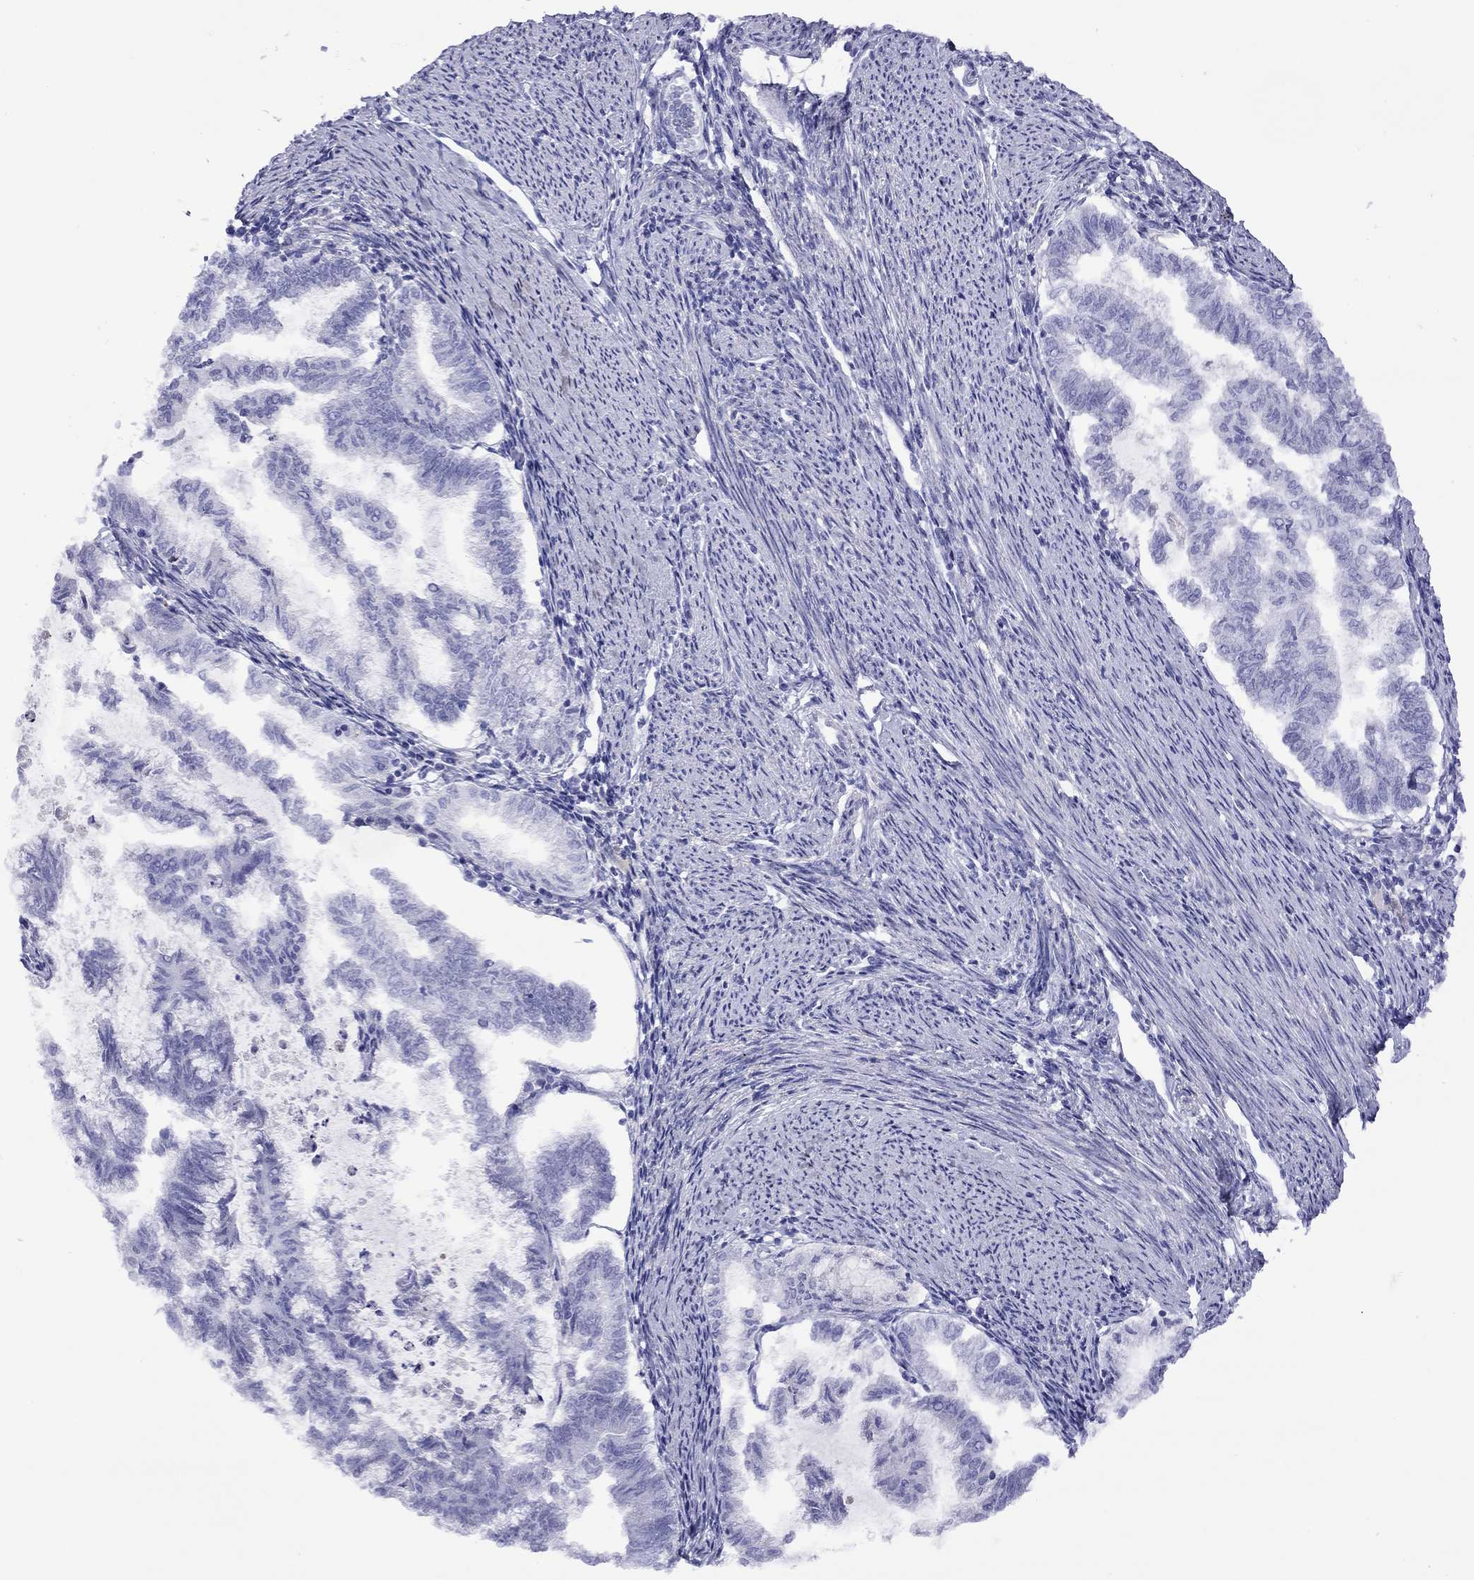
{"staining": {"intensity": "negative", "quantity": "none", "location": "none"}, "tissue": "endometrial cancer", "cell_type": "Tumor cells", "image_type": "cancer", "snomed": [{"axis": "morphology", "description": "Adenocarcinoma, NOS"}, {"axis": "topography", "description": "Endometrium"}], "caption": "This is a micrograph of immunohistochemistry staining of endometrial cancer, which shows no staining in tumor cells.", "gene": "SLC30A8", "patient": {"sex": "female", "age": 79}}